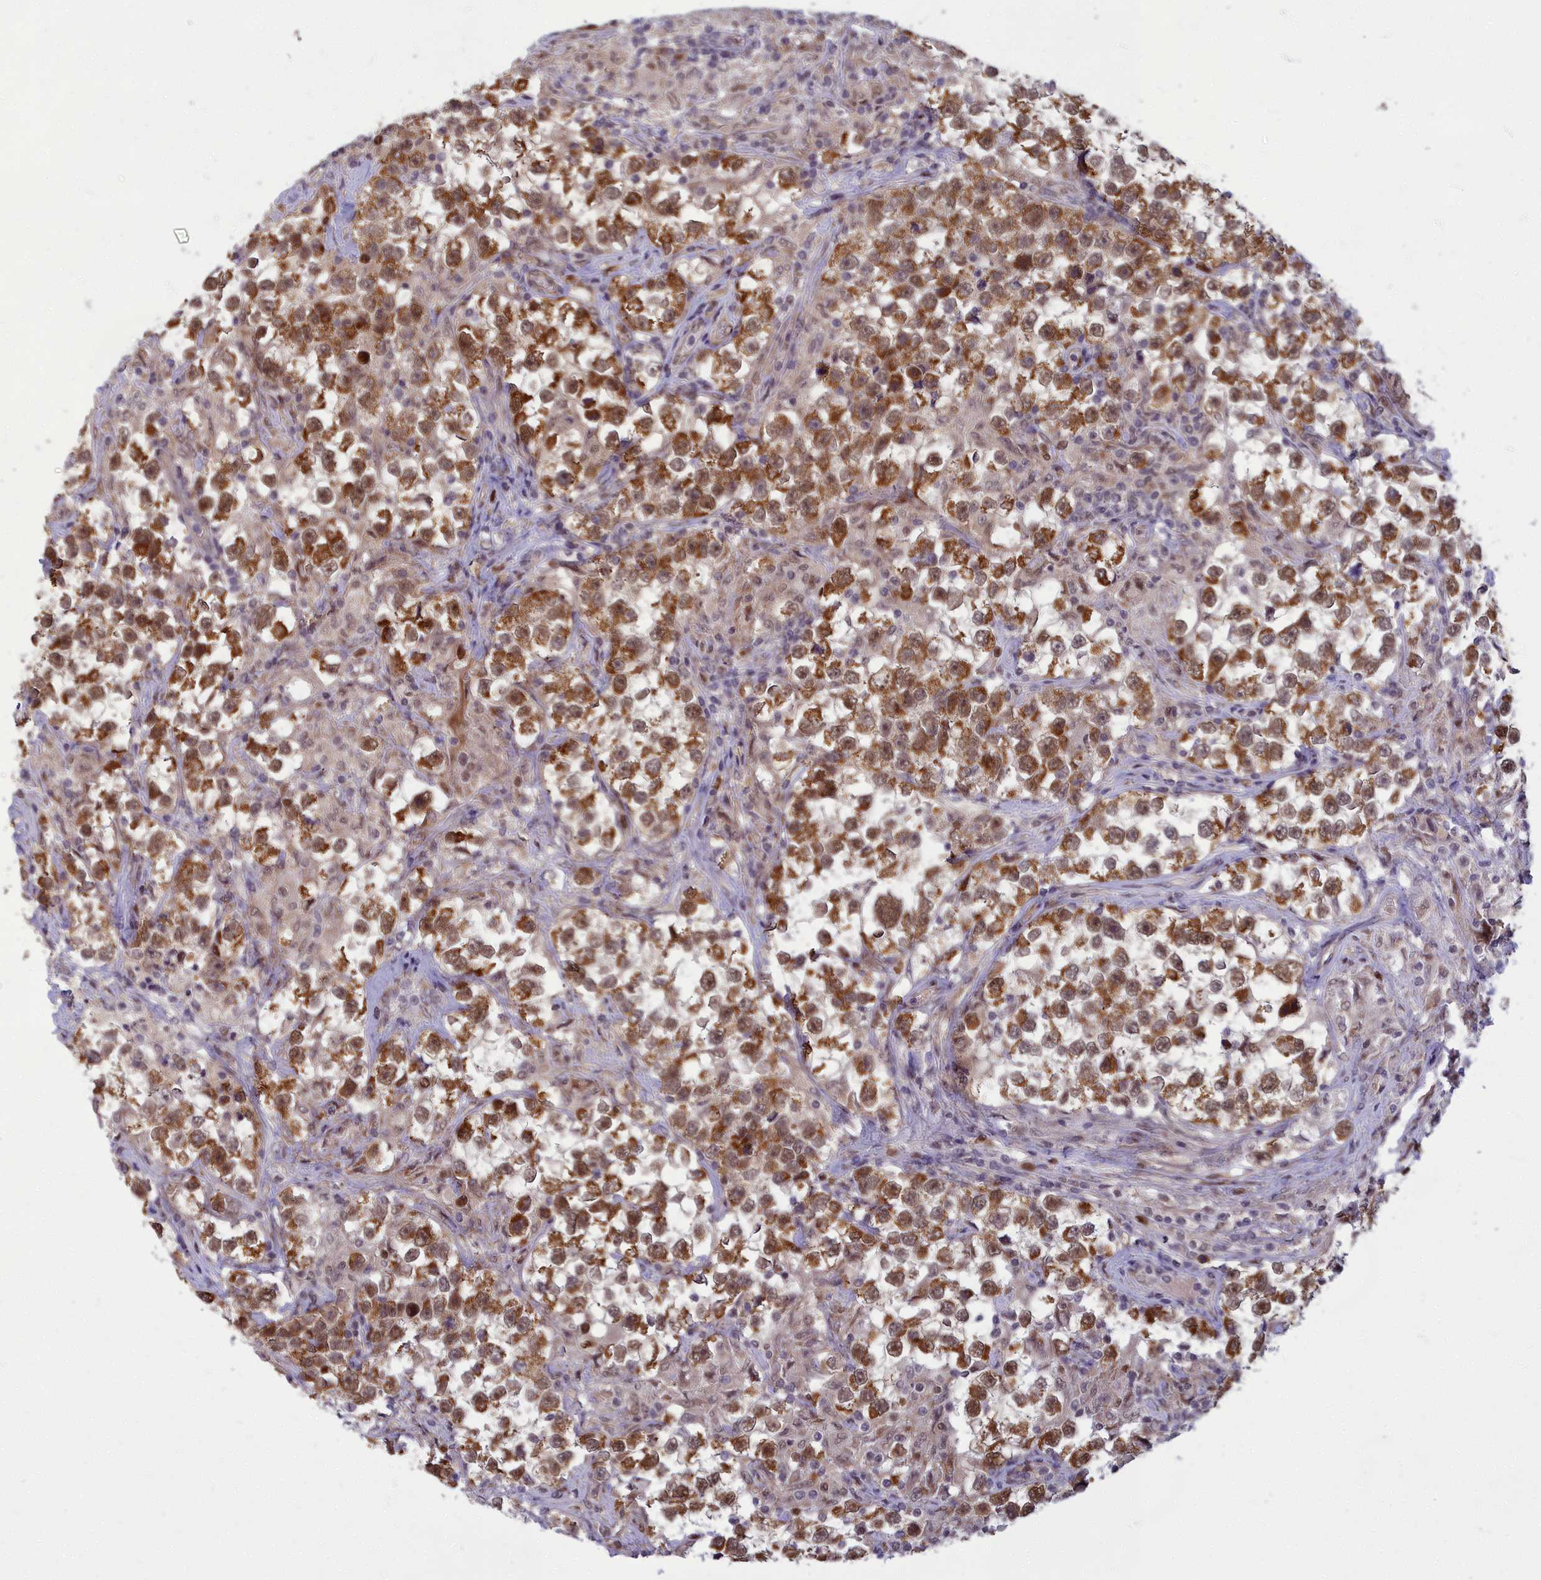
{"staining": {"intensity": "moderate", "quantity": ">75%", "location": "cytoplasmic/membranous,nuclear"}, "tissue": "testis cancer", "cell_type": "Tumor cells", "image_type": "cancer", "snomed": [{"axis": "morphology", "description": "Seminoma, NOS"}, {"axis": "topography", "description": "Testis"}], "caption": "Testis cancer stained with a protein marker demonstrates moderate staining in tumor cells.", "gene": "EARS2", "patient": {"sex": "male", "age": 46}}